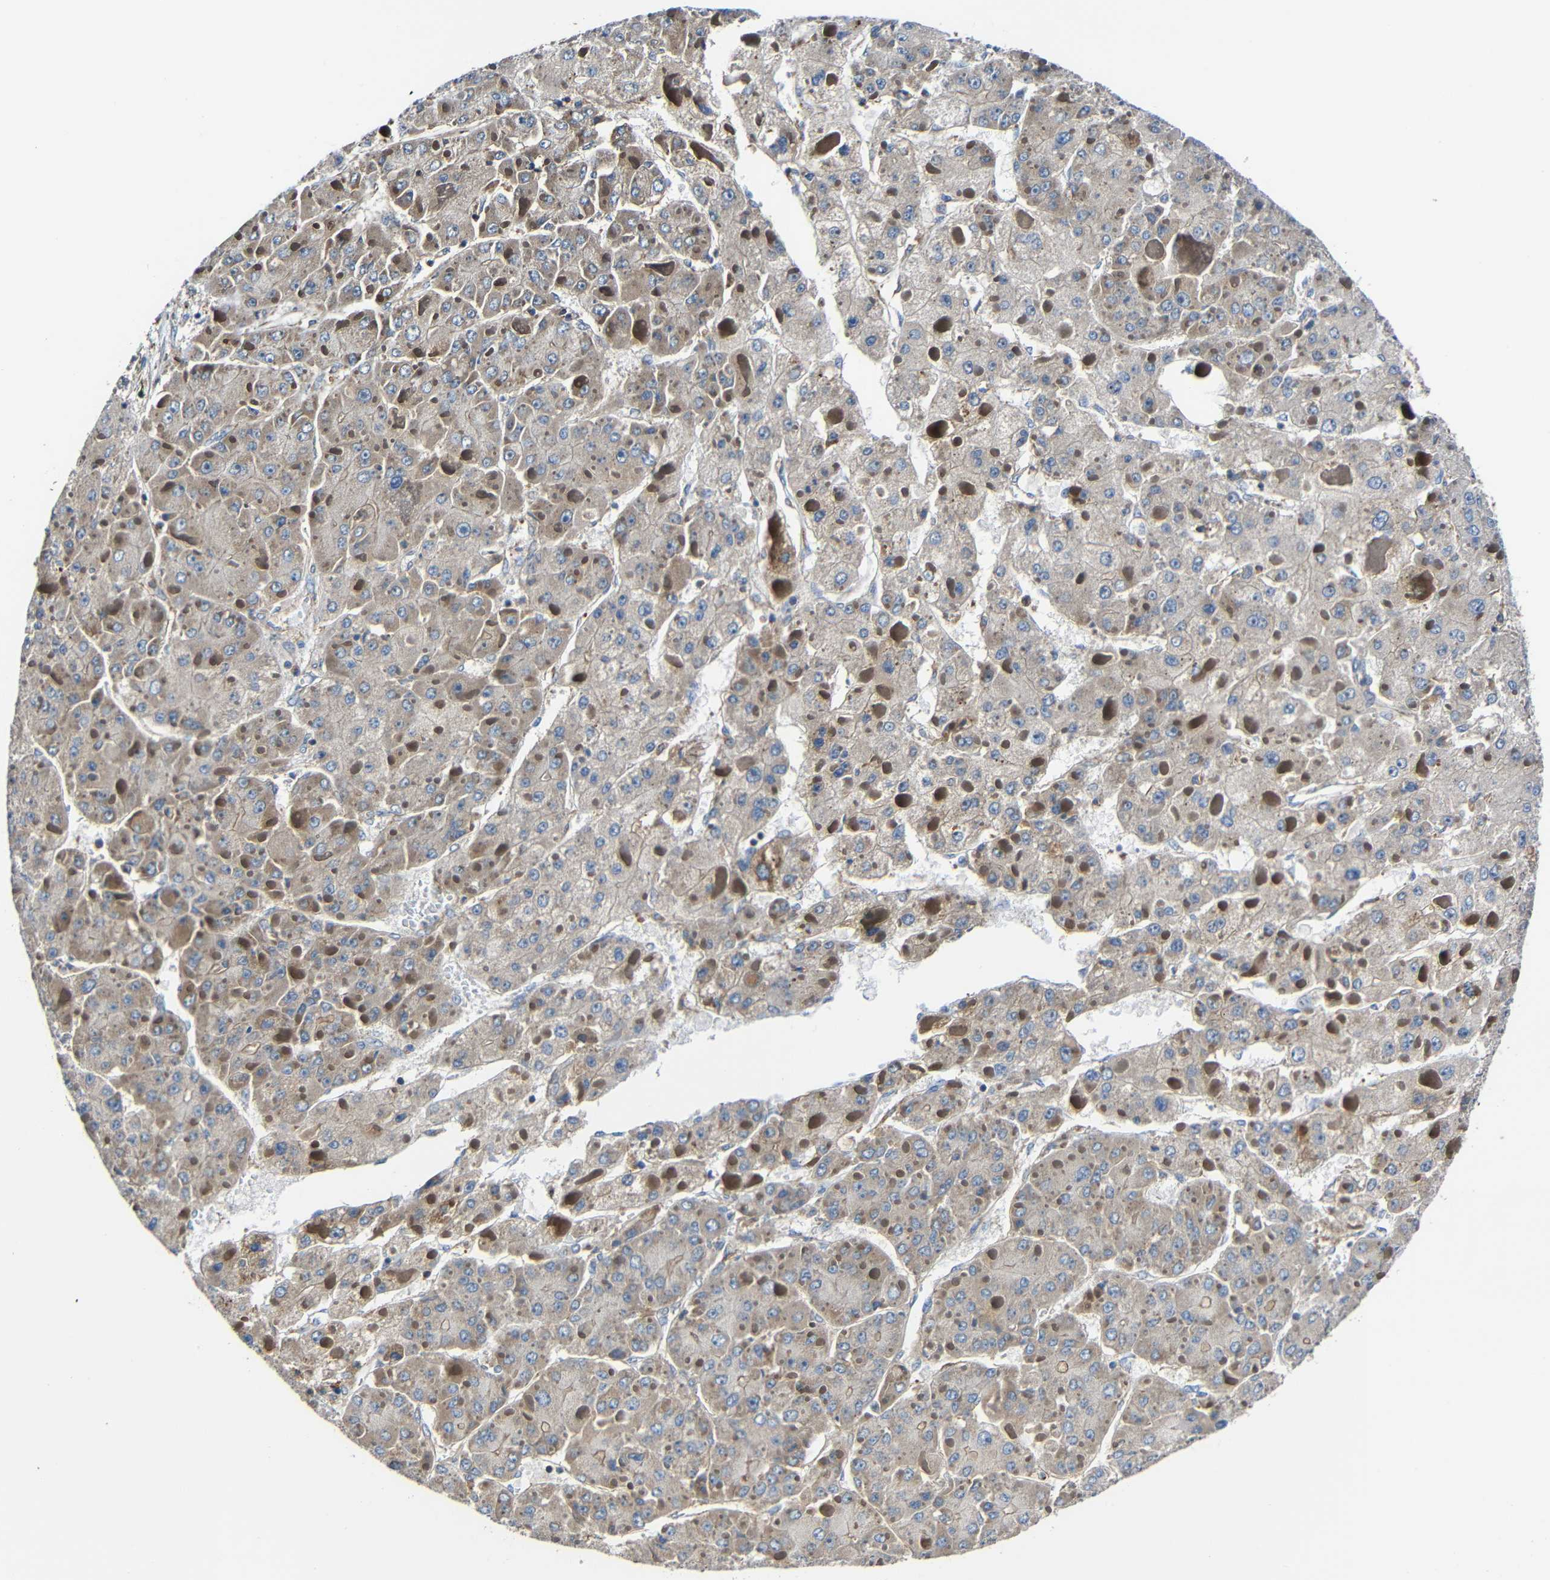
{"staining": {"intensity": "negative", "quantity": "none", "location": "none"}, "tissue": "liver cancer", "cell_type": "Tumor cells", "image_type": "cancer", "snomed": [{"axis": "morphology", "description": "Carcinoma, Hepatocellular, NOS"}, {"axis": "topography", "description": "Liver"}], "caption": "Tumor cells show no significant positivity in liver cancer (hepatocellular carcinoma).", "gene": "RHOT2", "patient": {"sex": "female", "age": 73}}